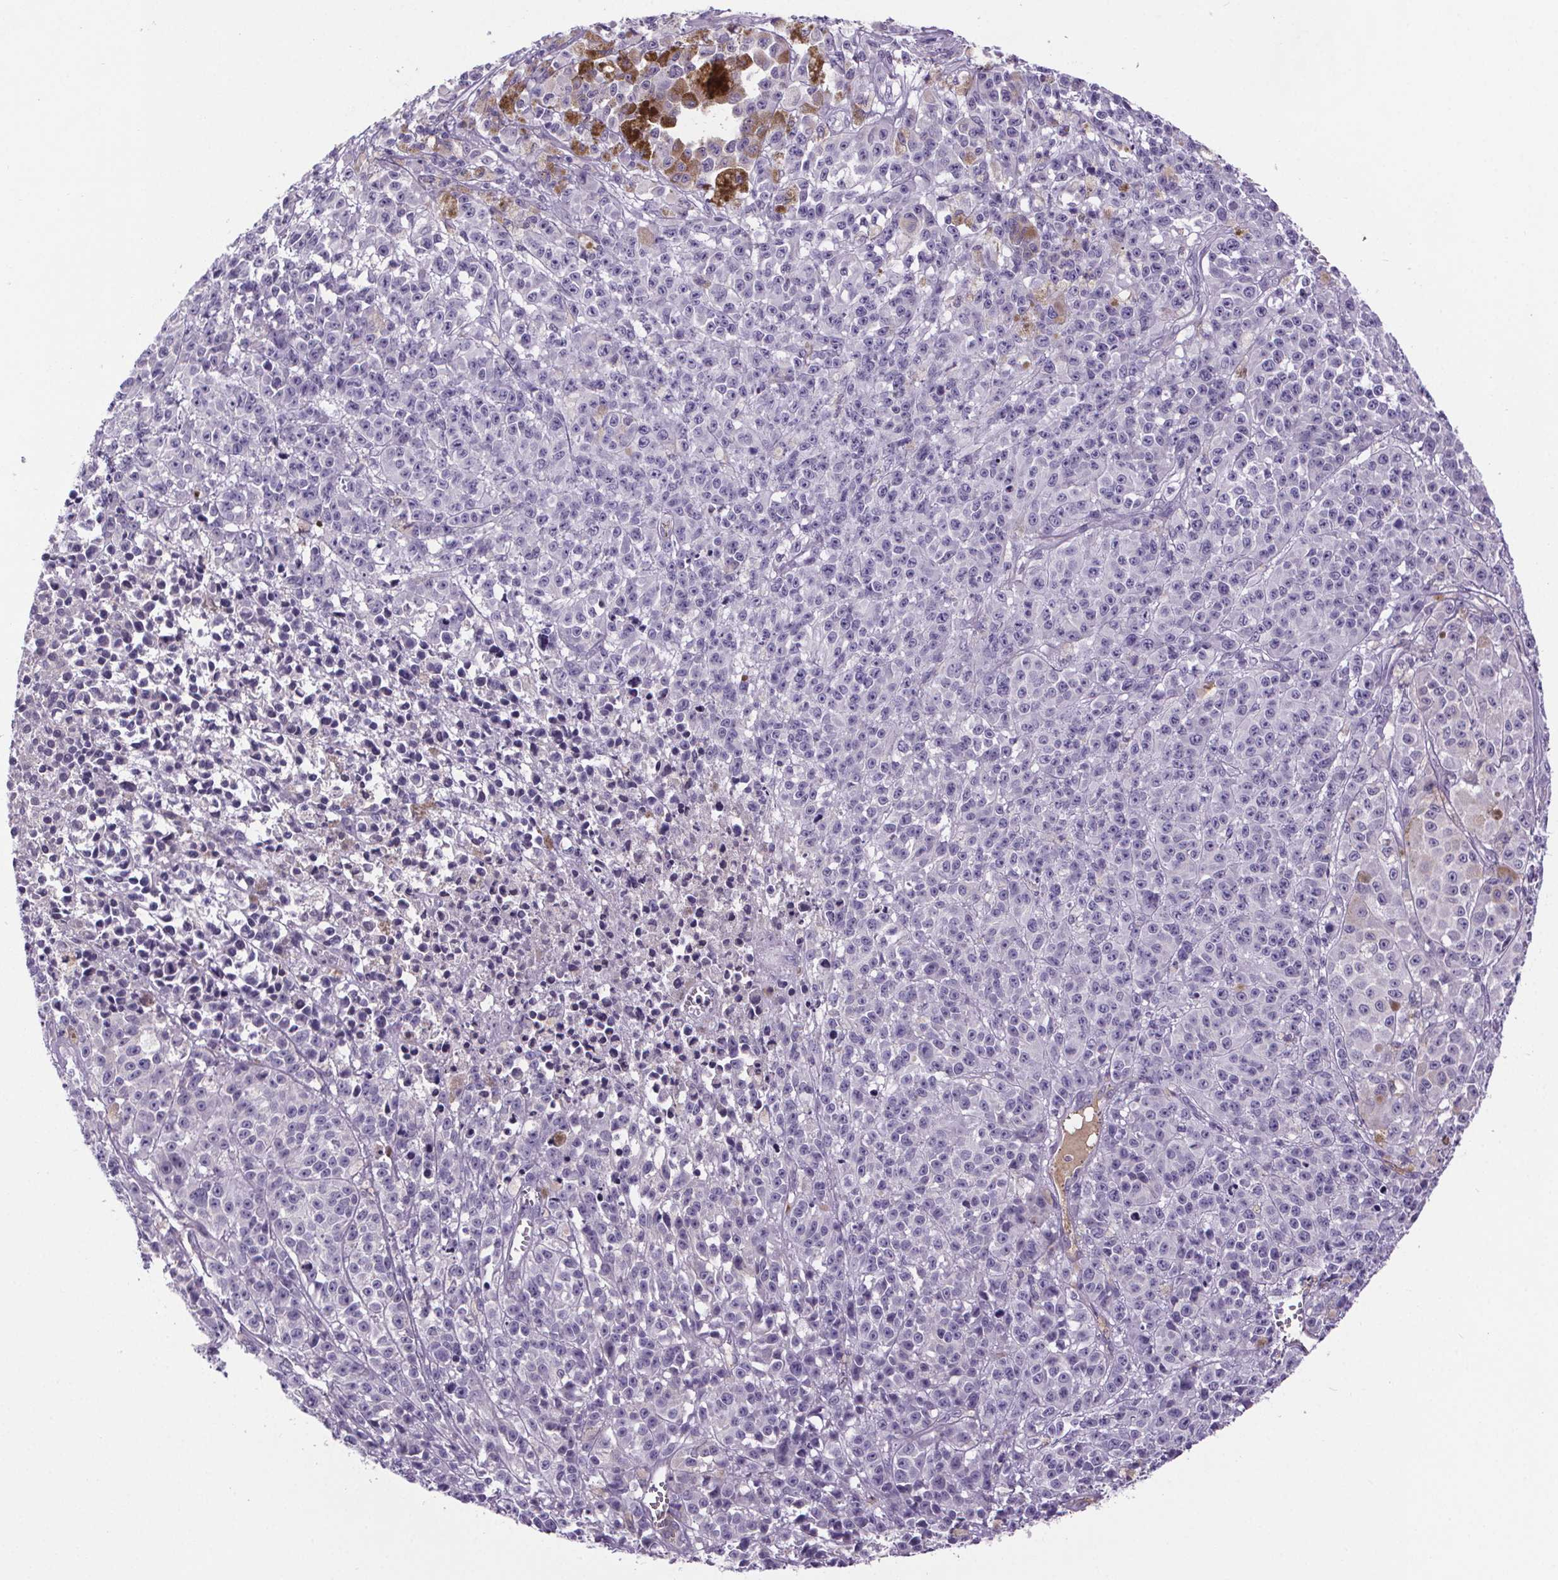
{"staining": {"intensity": "negative", "quantity": "none", "location": "none"}, "tissue": "melanoma", "cell_type": "Tumor cells", "image_type": "cancer", "snomed": [{"axis": "morphology", "description": "Malignant melanoma, NOS"}, {"axis": "topography", "description": "Skin"}], "caption": "This is an immunohistochemistry histopathology image of malignant melanoma. There is no positivity in tumor cells.", "gene": "CUBN", "patient": {"sex": "female", "age": 58}}